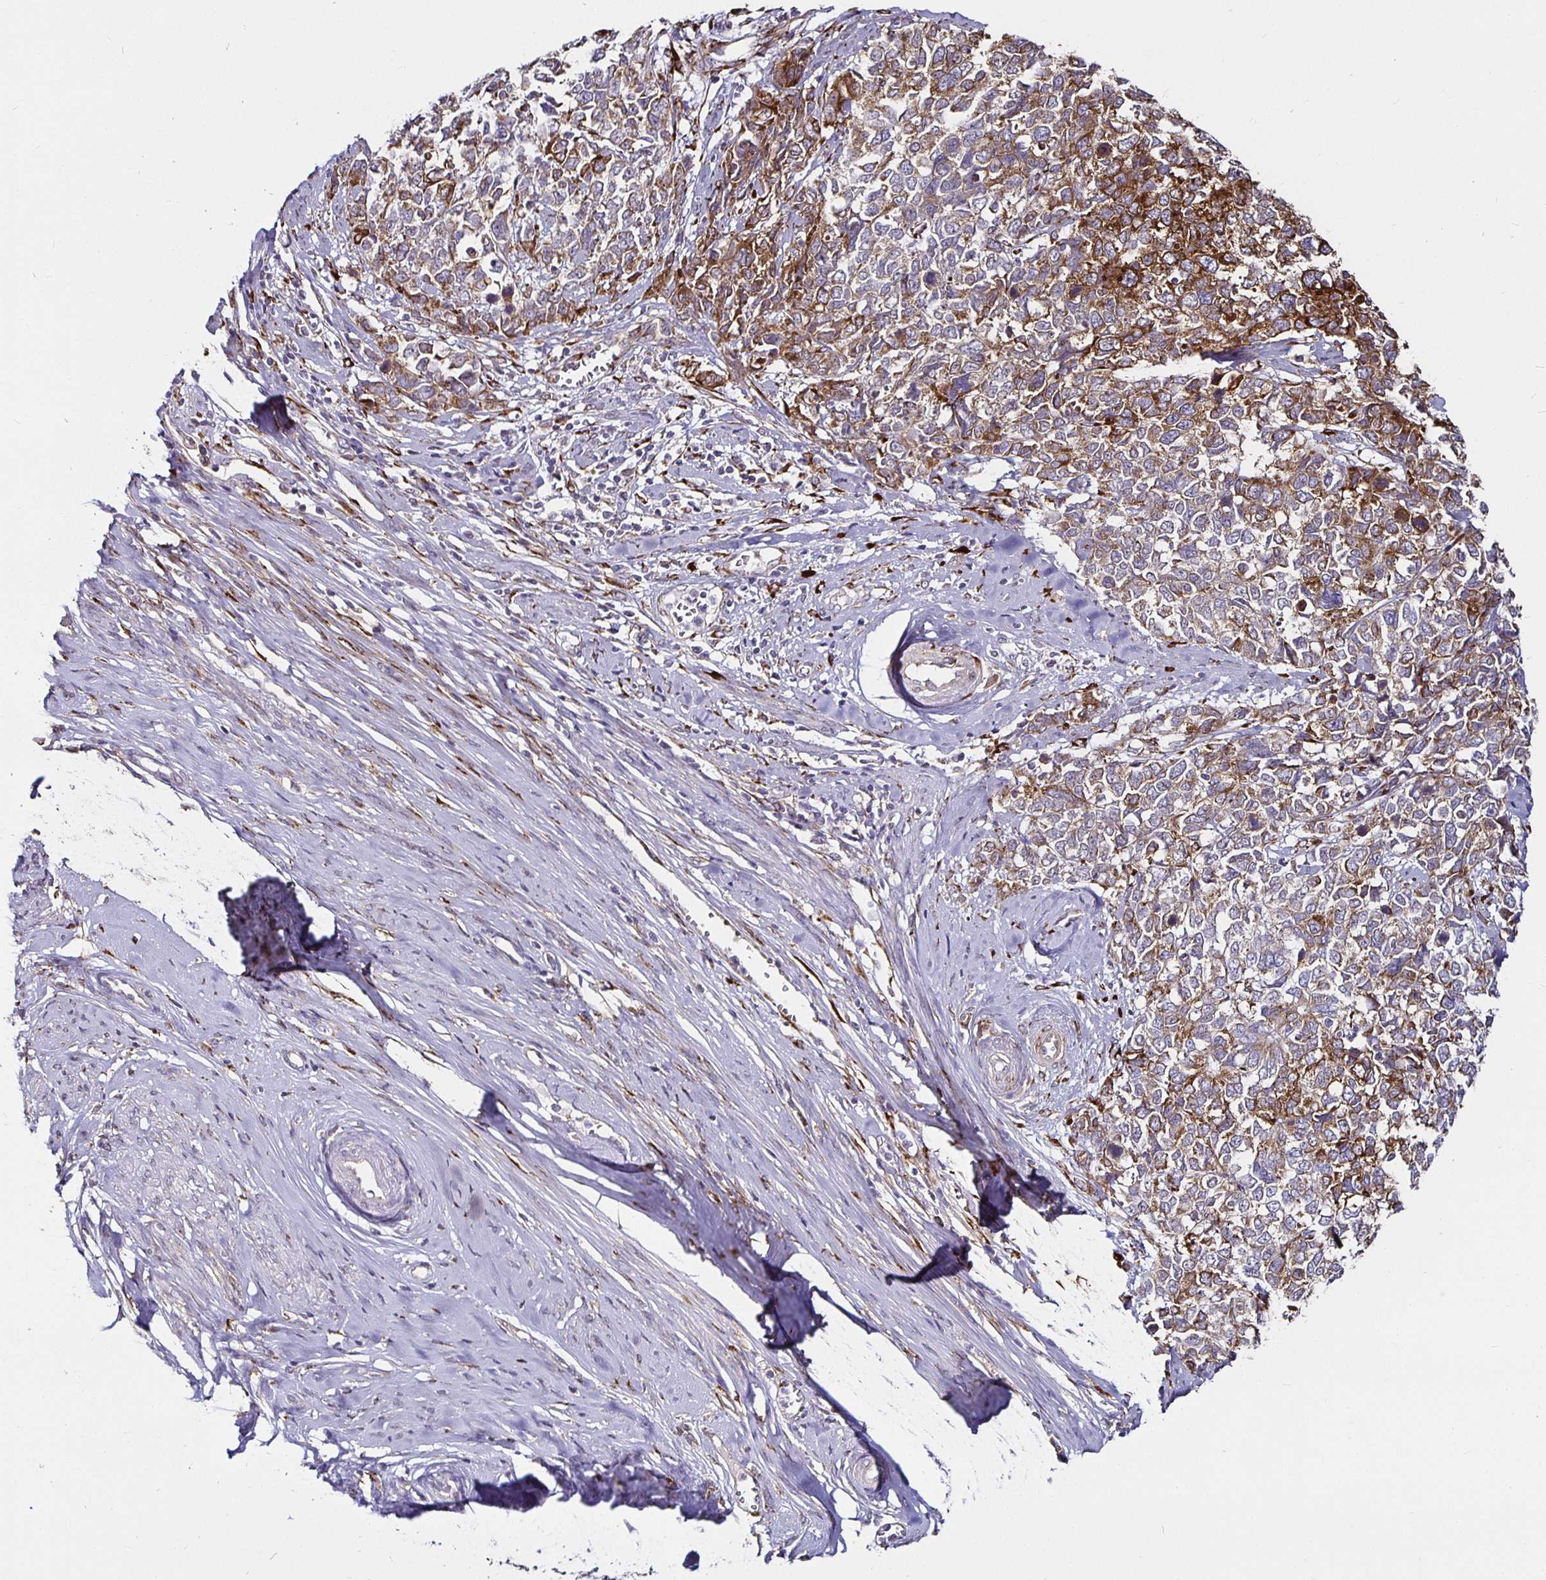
{"staining": {"intensity": "moderate", "quantity": "25%-75%", "location": "cytoplasmic/membranous"}, "tissue": "cervical cancer", "cell_type": "Tumor cells", "image_type": "cancer", "snomed": [{"axis": "morphology", "description": "Adenocarcinoma, NOS"}, {"axis": "topography", "description": "Cervix"}], "caption": "Immunohistochemical staining of adenocarcinoma (cervical) demonstrates moderate cytoplasmic/membranous protein staining in about 25%-75% of tumor cells.", "gene": "P4HA2", "patient": {"sex": "female", "age": 63}}